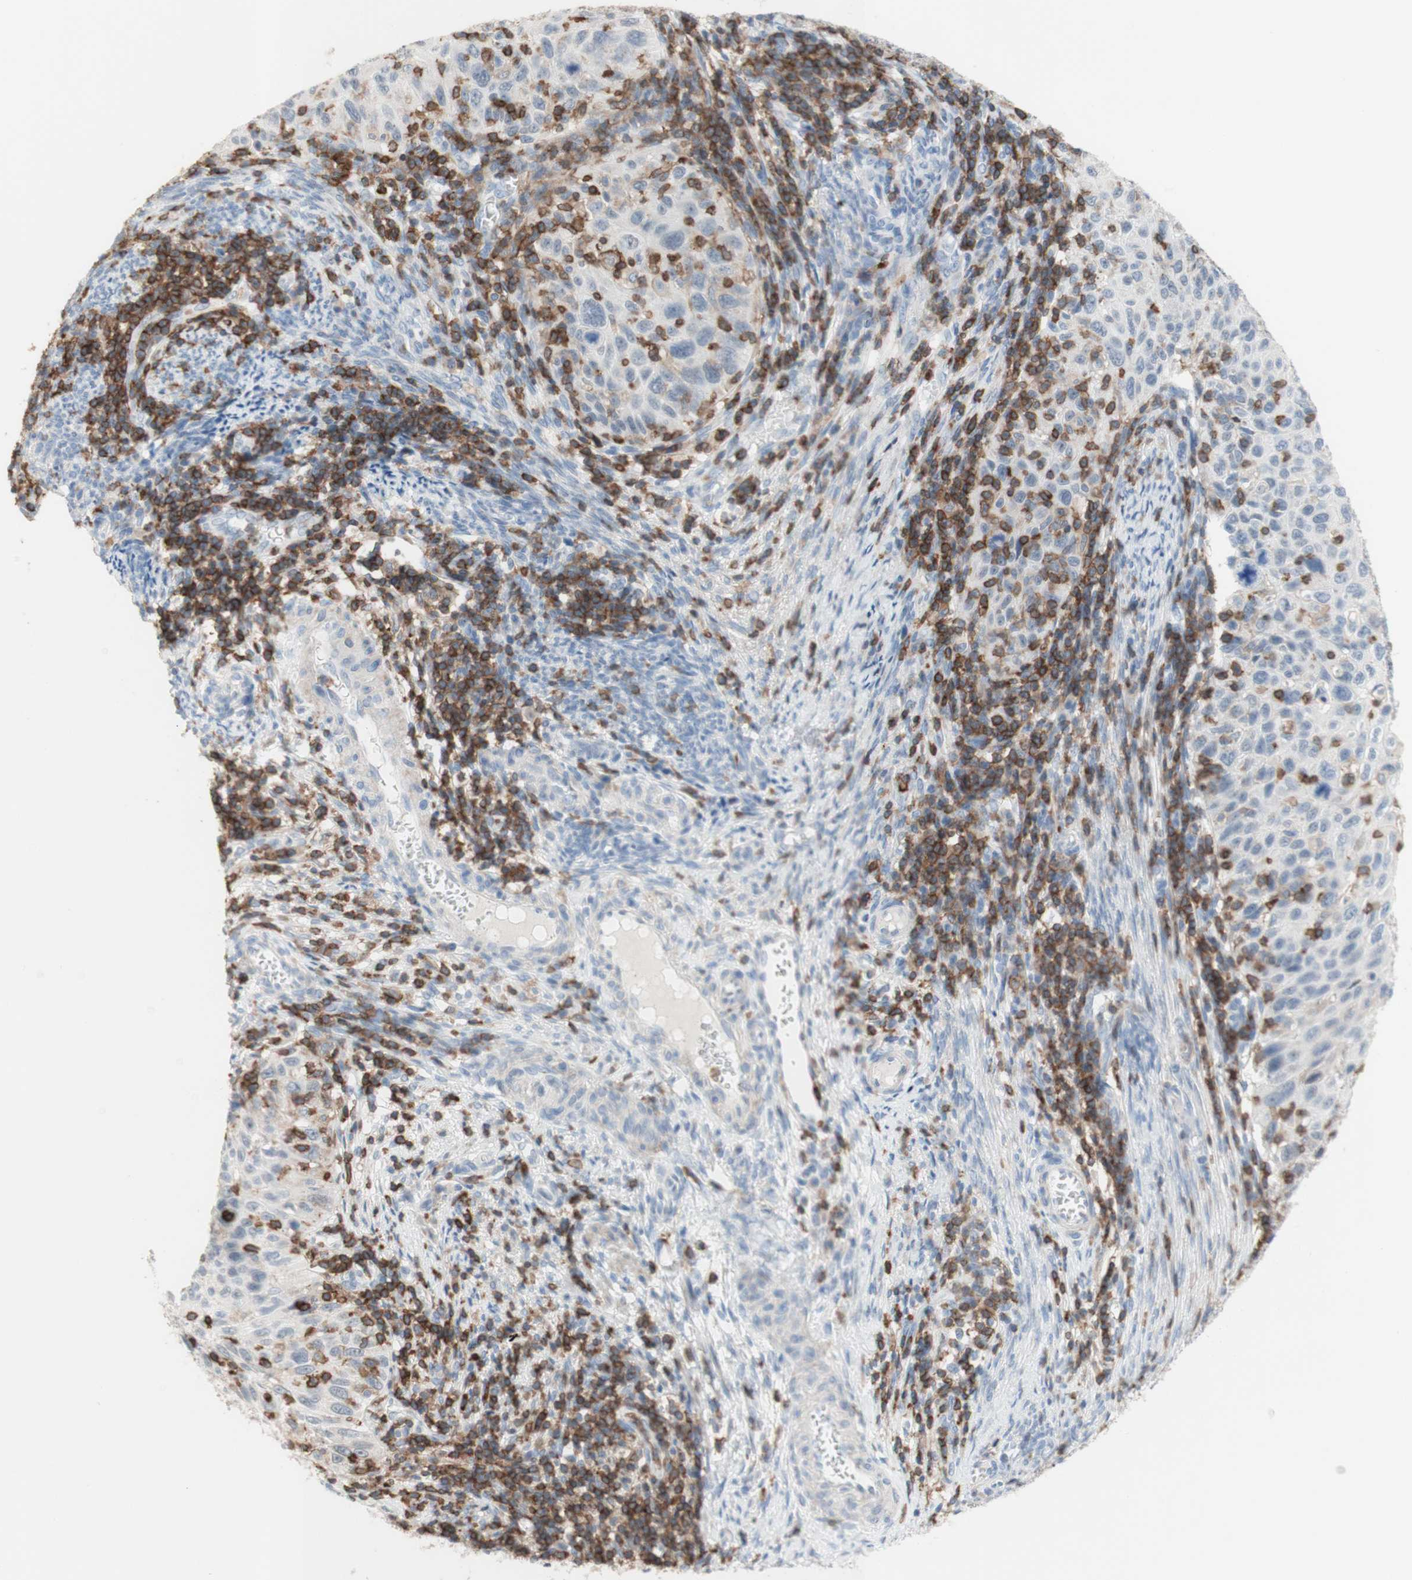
{"staining": {"intensity": "weak", "quantity": "<25%", "location": "cytoplasmic/membranous"}, "tissue": "cervical cancer", "cell_type": "Tumor cells", "image_type": "cancer", "snomed": [{"axis": "morphology", "description": "Squamous cell carcinoma, NOS"}, {"axis": "topography", "description": "Cervix"}], "caption": "Immunohistochemistry micrograph of neoplastic tissue: human squamous cell carcinoma (cervical) stained with DAB (3,3'-diaminobenzidine) shows no significant protein expression in tumor cells.", "gene": "SPINK6", "patient": {"sex": "female", "age": 70}}